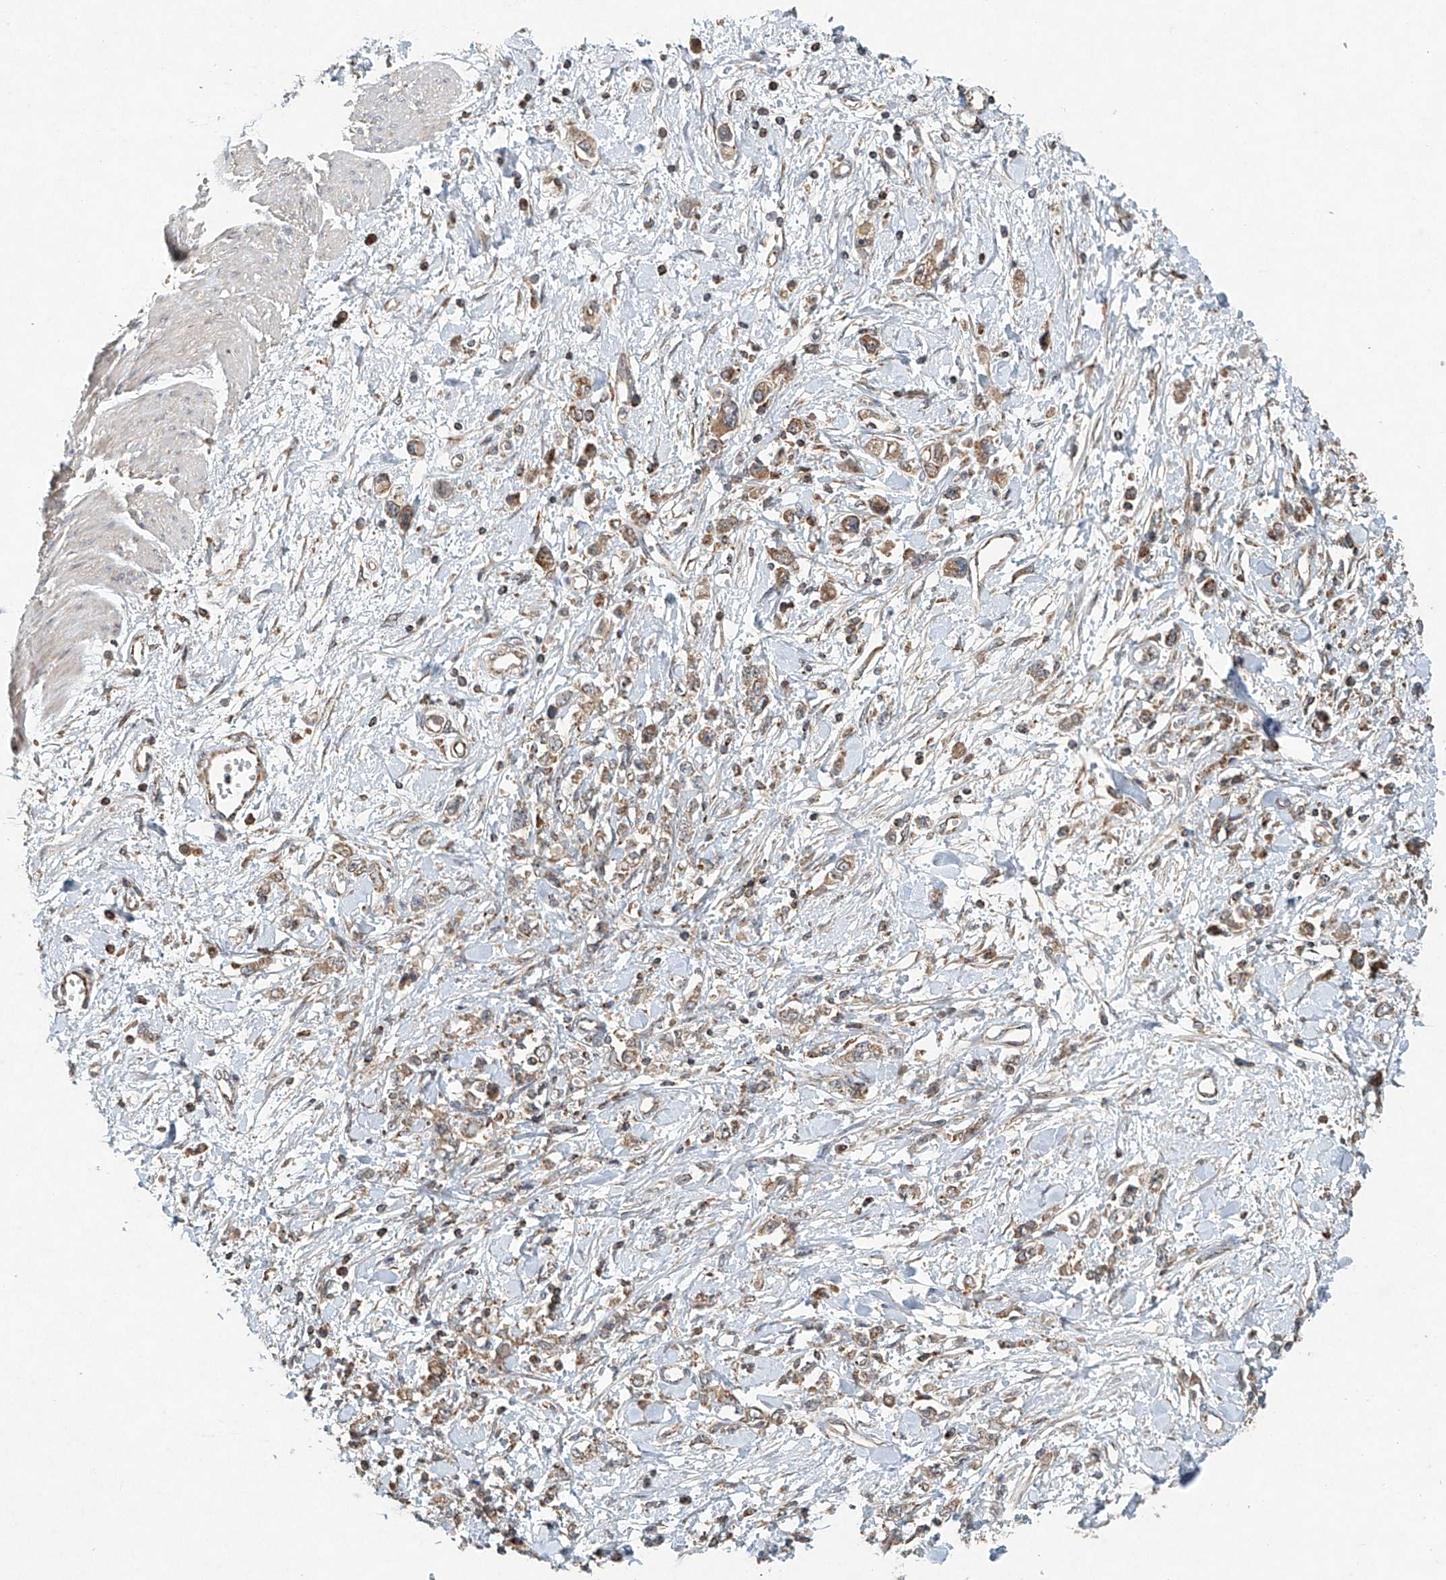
{"staining": {"intensity": "weak", "quantity": "25%-75%", "location": "cytoplasmic/membranous"}, "tissue": "stomach cancer", "cell_type": "Tumor cells", "image_type": "cancer", "snomed": [{"axis": "morphology", "description": "Adenocarcinoma, NOS"}, {"axis": "topography", "description": "Stomach"}], "caption": "Weak cytoplasmic/membranous positivity is present in about 25%-75% of tumor cells in stomach cancer (adenocarcinoma).", "gene": "DCAF11", "patient": {"sex": "female", "age": 76}}